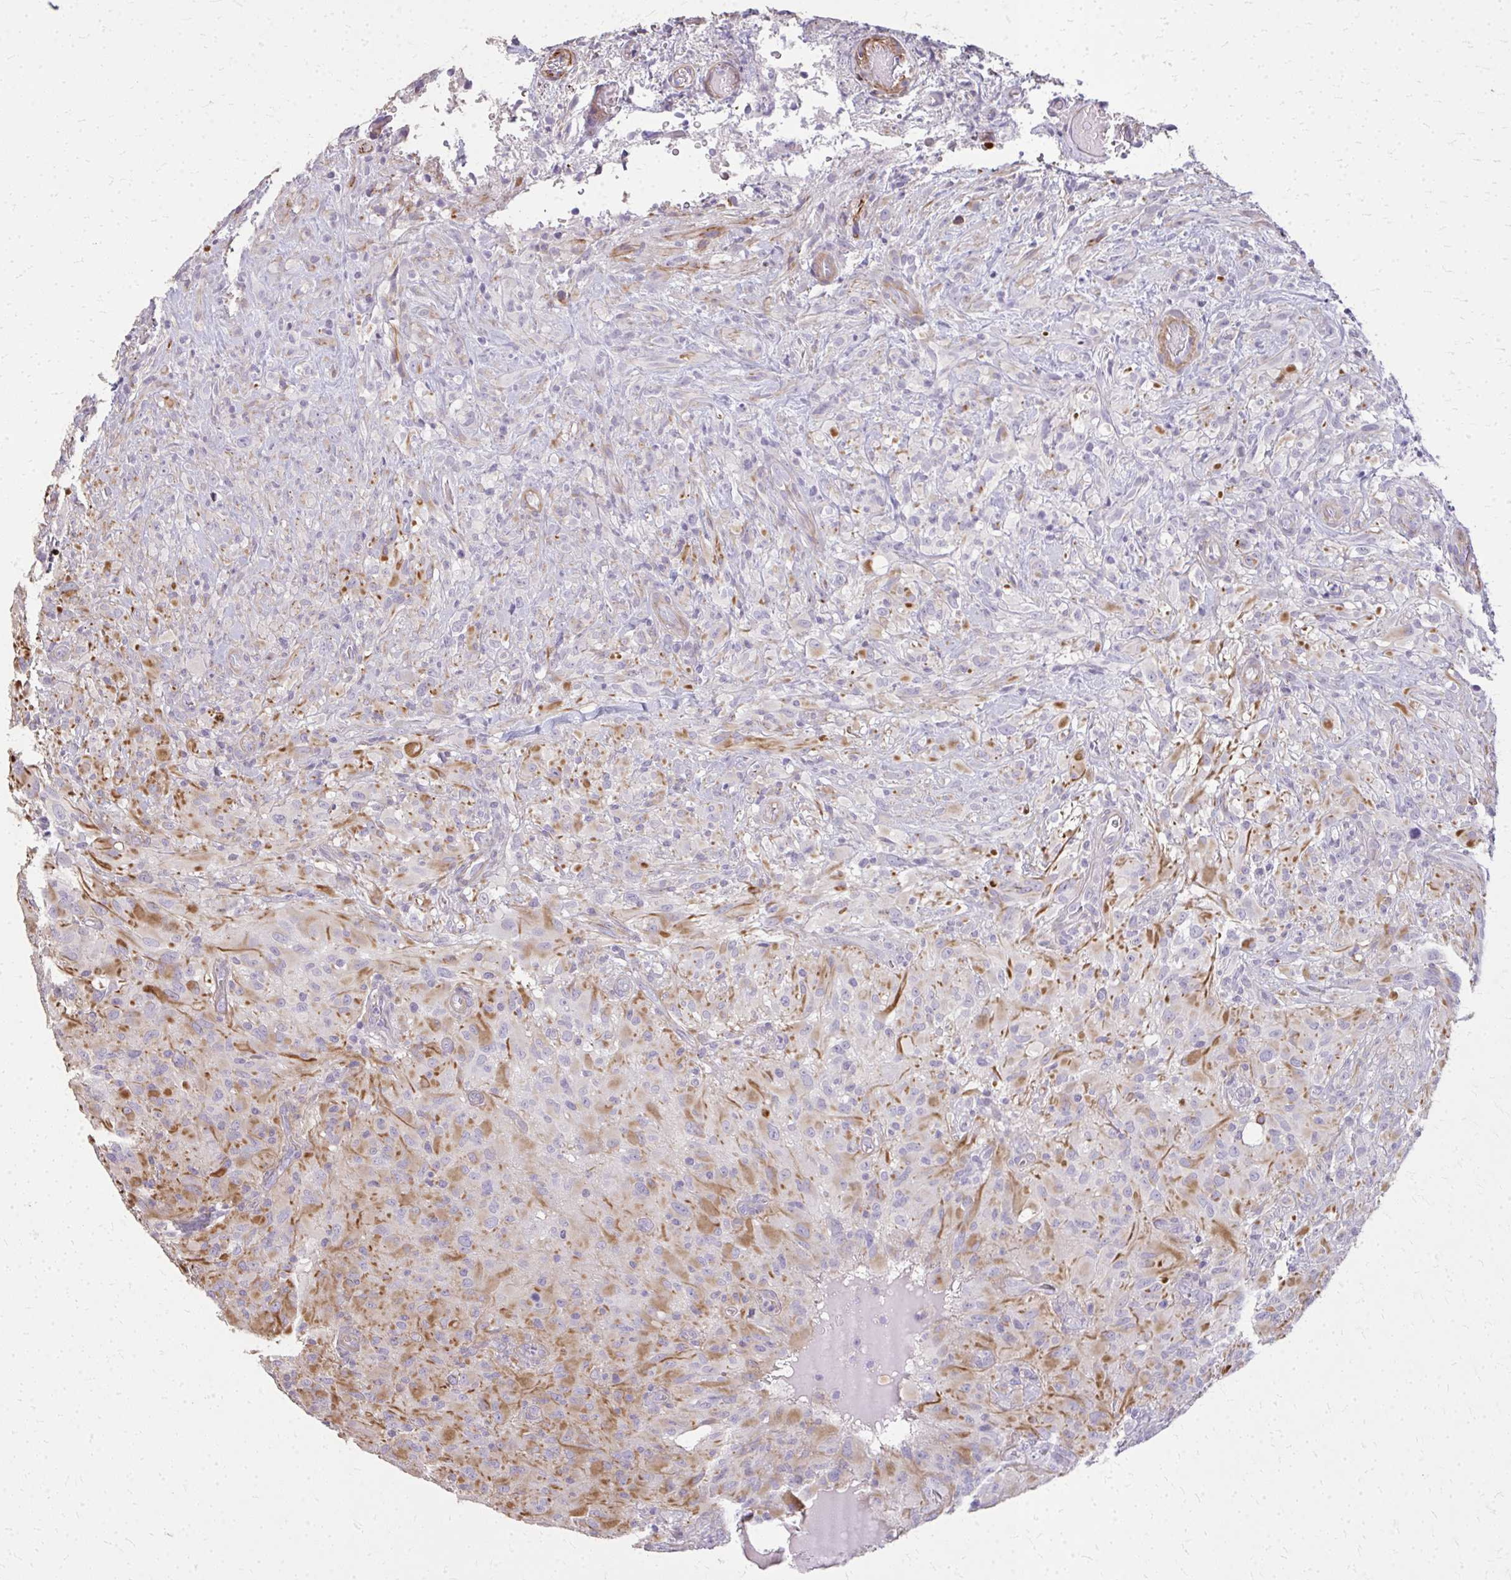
{"staining": {"intensity": "moderate", "quantity": "<25%", "location": "cytoplasmic/membranous"}, "tissue": "glioma", "cell_type": "Tumor cells", "image_type": "cancer", "snomed": [{"axis": "morphology", "description": "Glioma, malignant, High grade"}, {"axis": "topography", "description": "Brain"}], "caption": "Protein staining of glioma tissue exhibits moderate cytoplasmic/membranous expression in about <25% of tumor cells.", "gene": "TENM4", "patient": {"sex": "male", "age": 71}}